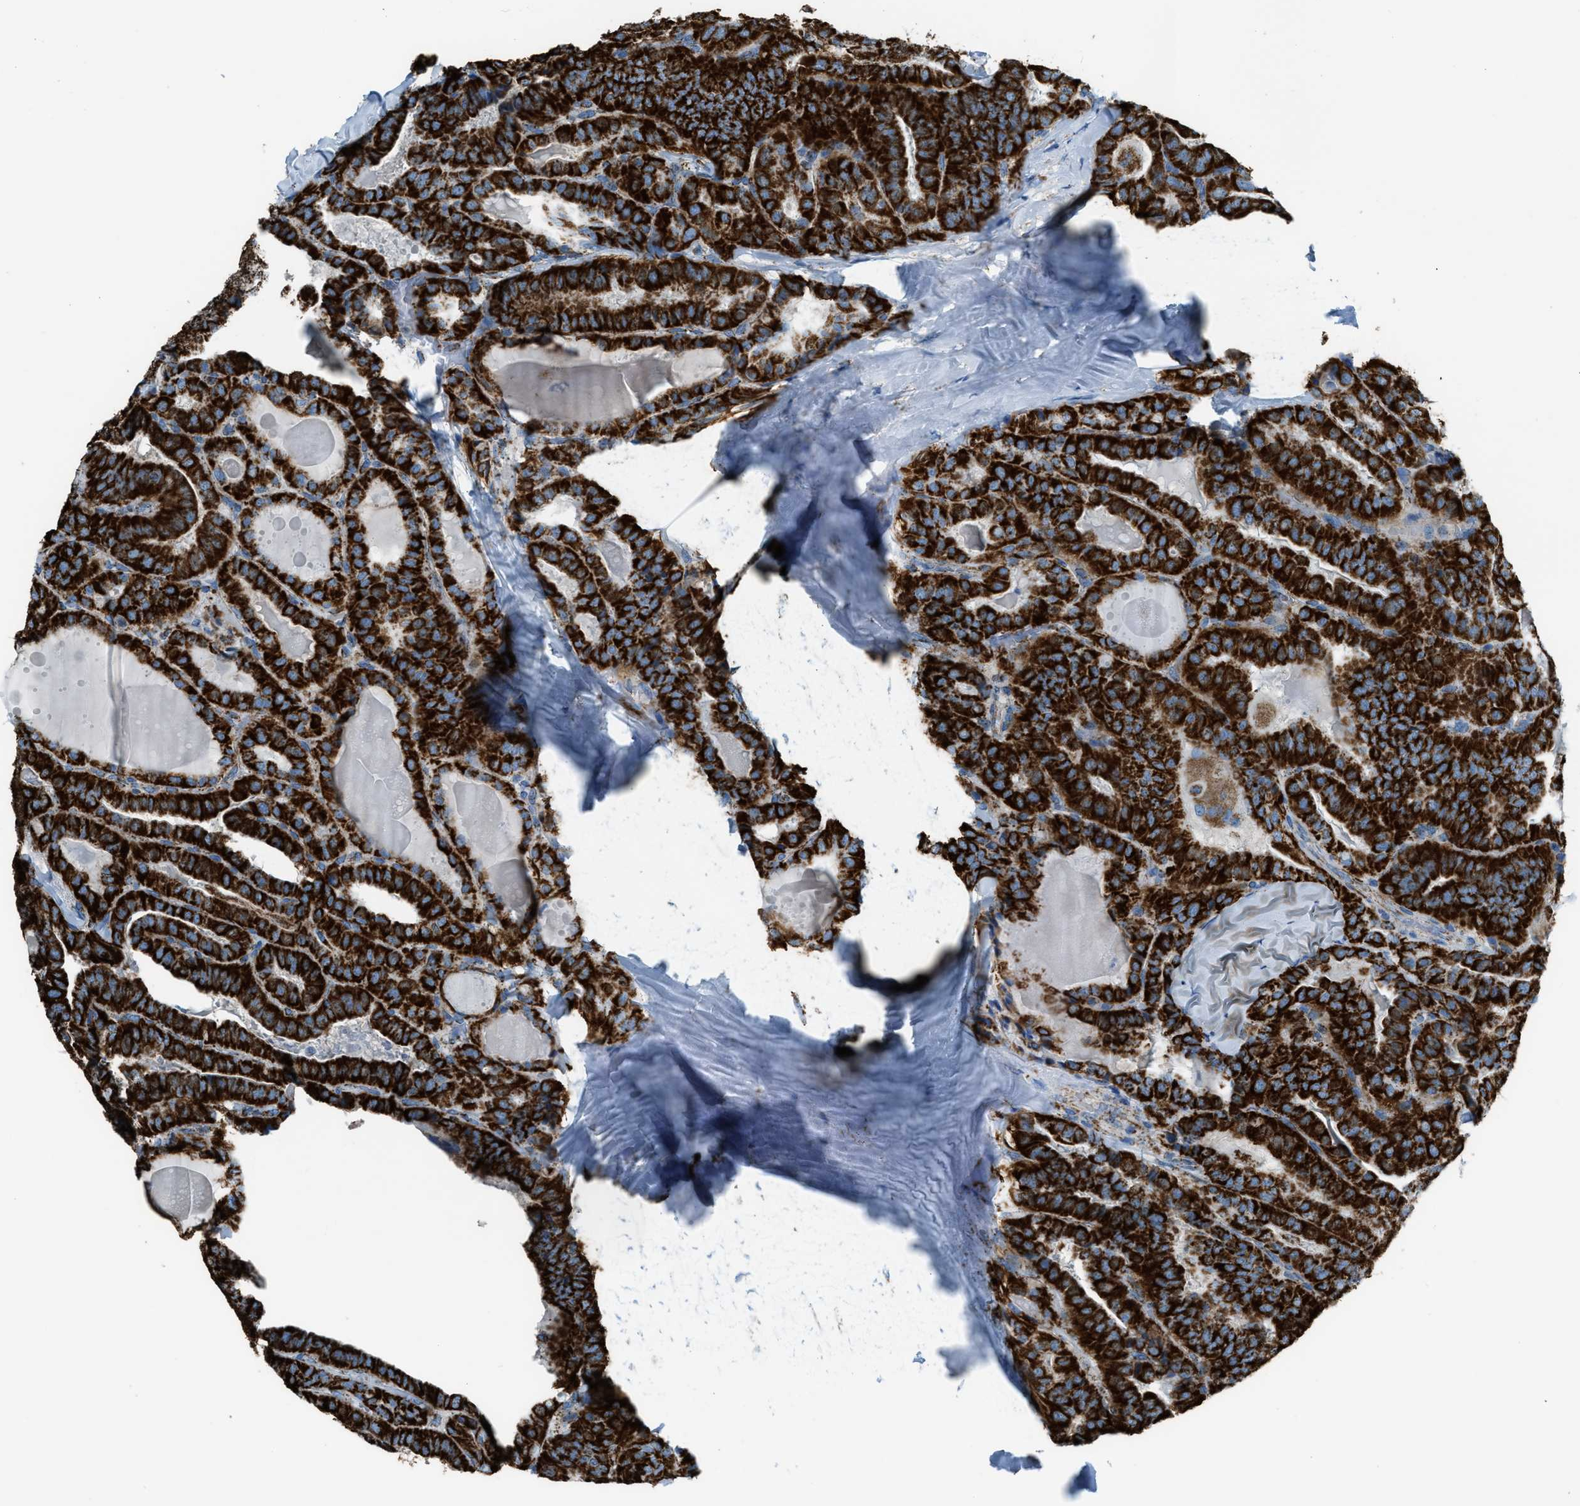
{"staining": {"intensity": "strong", "quantity": ">75%", "location": "cytoplasmic/membranous"}, "tissue": "thyroid cancer", "cell_type": "Tumor cells", "image_type": "cancer", "snomed": [{"axis": "morphology", "description": "Papillary adenocarcinoma, NOS"}, {"axis": "topography", "description": "Thyroid gland"}], "caption": "High-power microscopy captured an IHC micrograph of thyroid cancer (papillary adenocarcinoma), revealing strong cytoplasmic/membranous staining in approximately >75% of tumor cells. The staining is performed using DAB brown chromogen to label protein expression. The nuclei are counter-stained blue using hematoxylin.", "gene": "MDH2", "patient": {"sex": "male", "age": 77}}